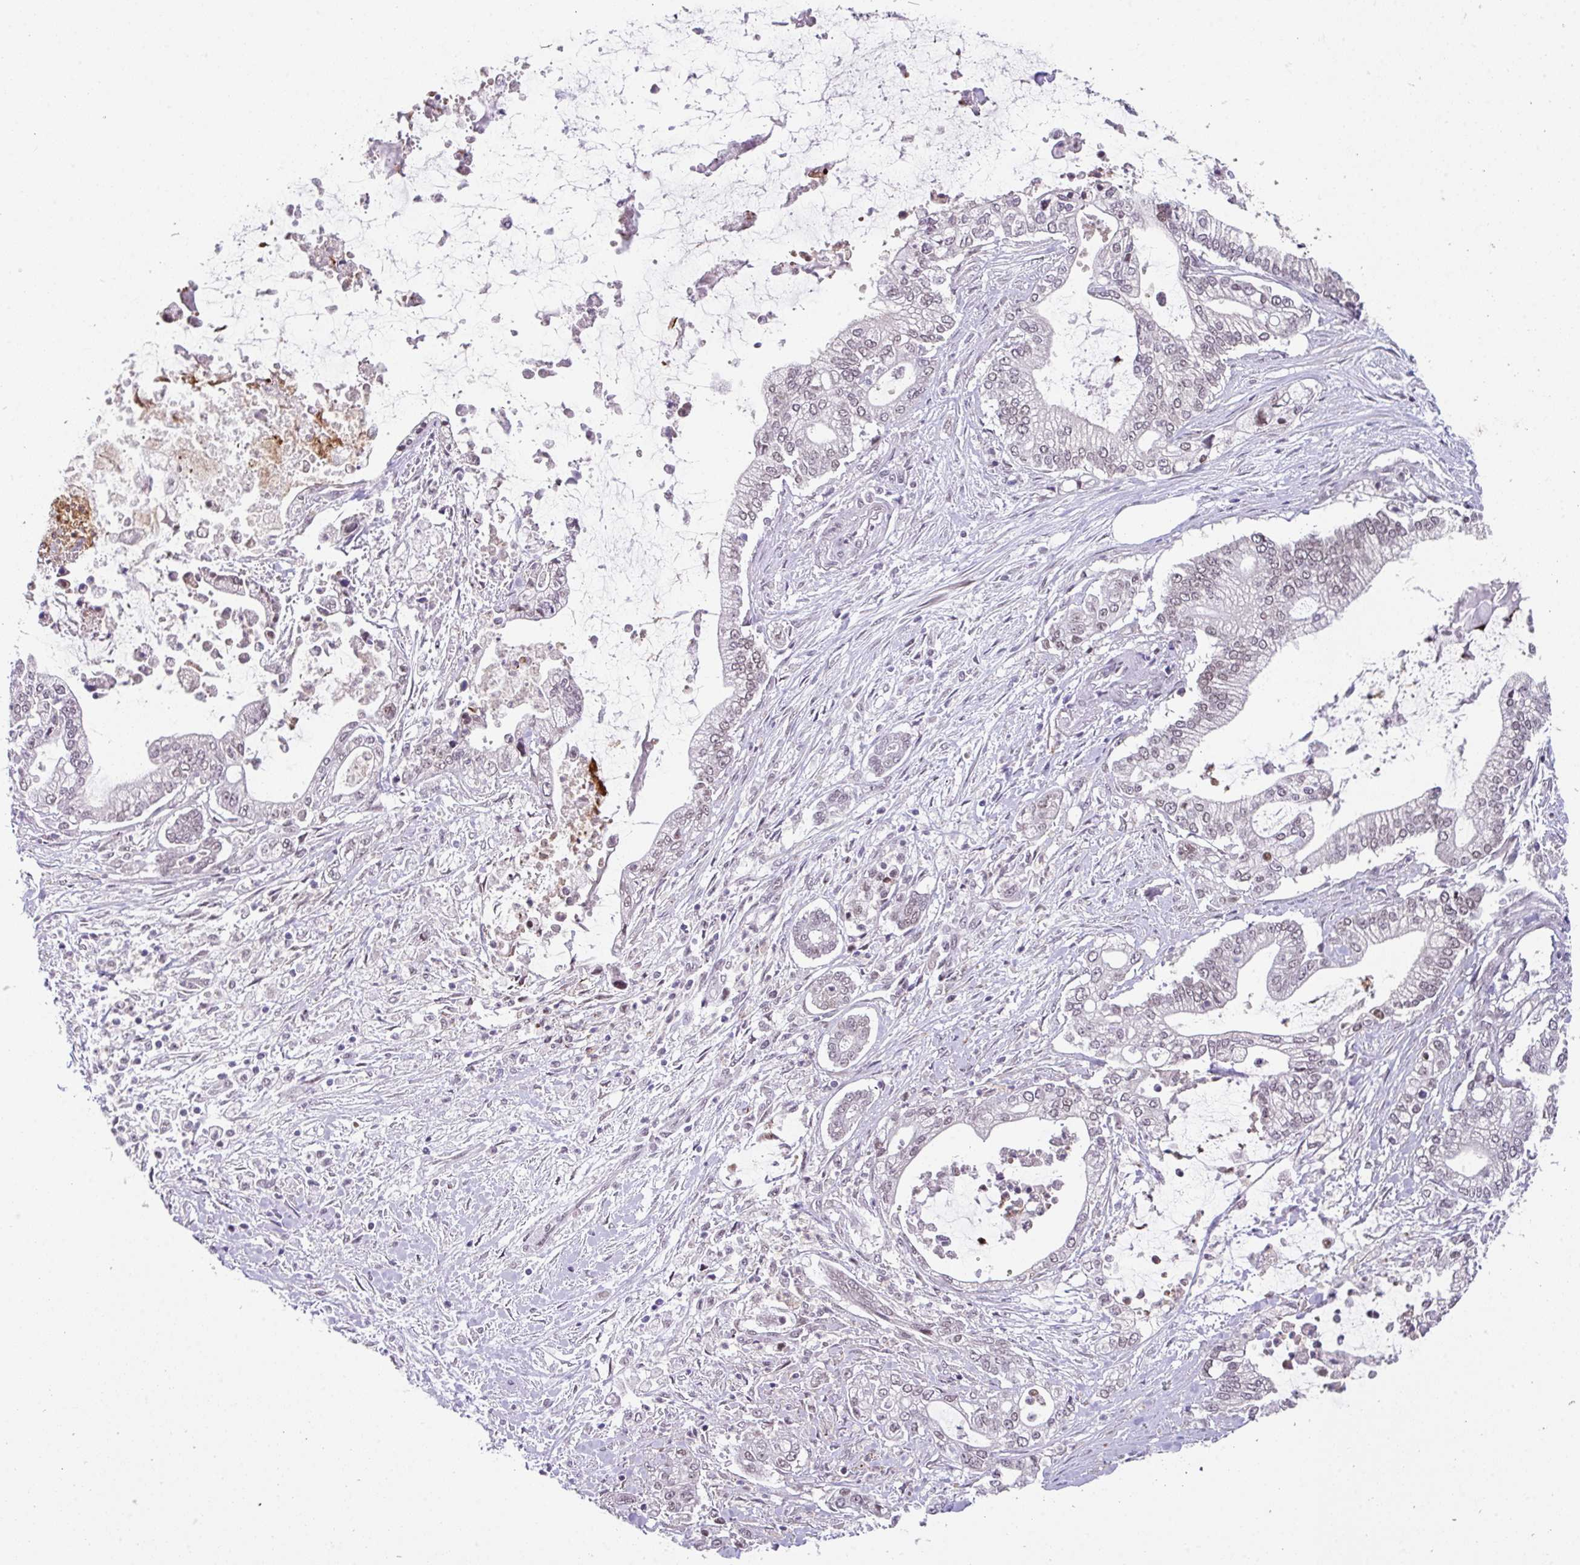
{"staining": {"intensity": "negative", "quantity": "none", "location": "none"}, "tissue": "pancreatic cancer", "cell_type": "Tumor cells", "image_type": "cancer", "snomed": [{"axis": "morphology", "description": "Adenocarcinoma, NOS"}, {"axis": "topography", "description": "Pancreas"}], "caption": "Micrograph shows no significant protein expression in tumor cells of pancreatic cancer (adenocarcinoma).", "gene": "ZFP3", "patient": {"sex": "male", "age": 69}}